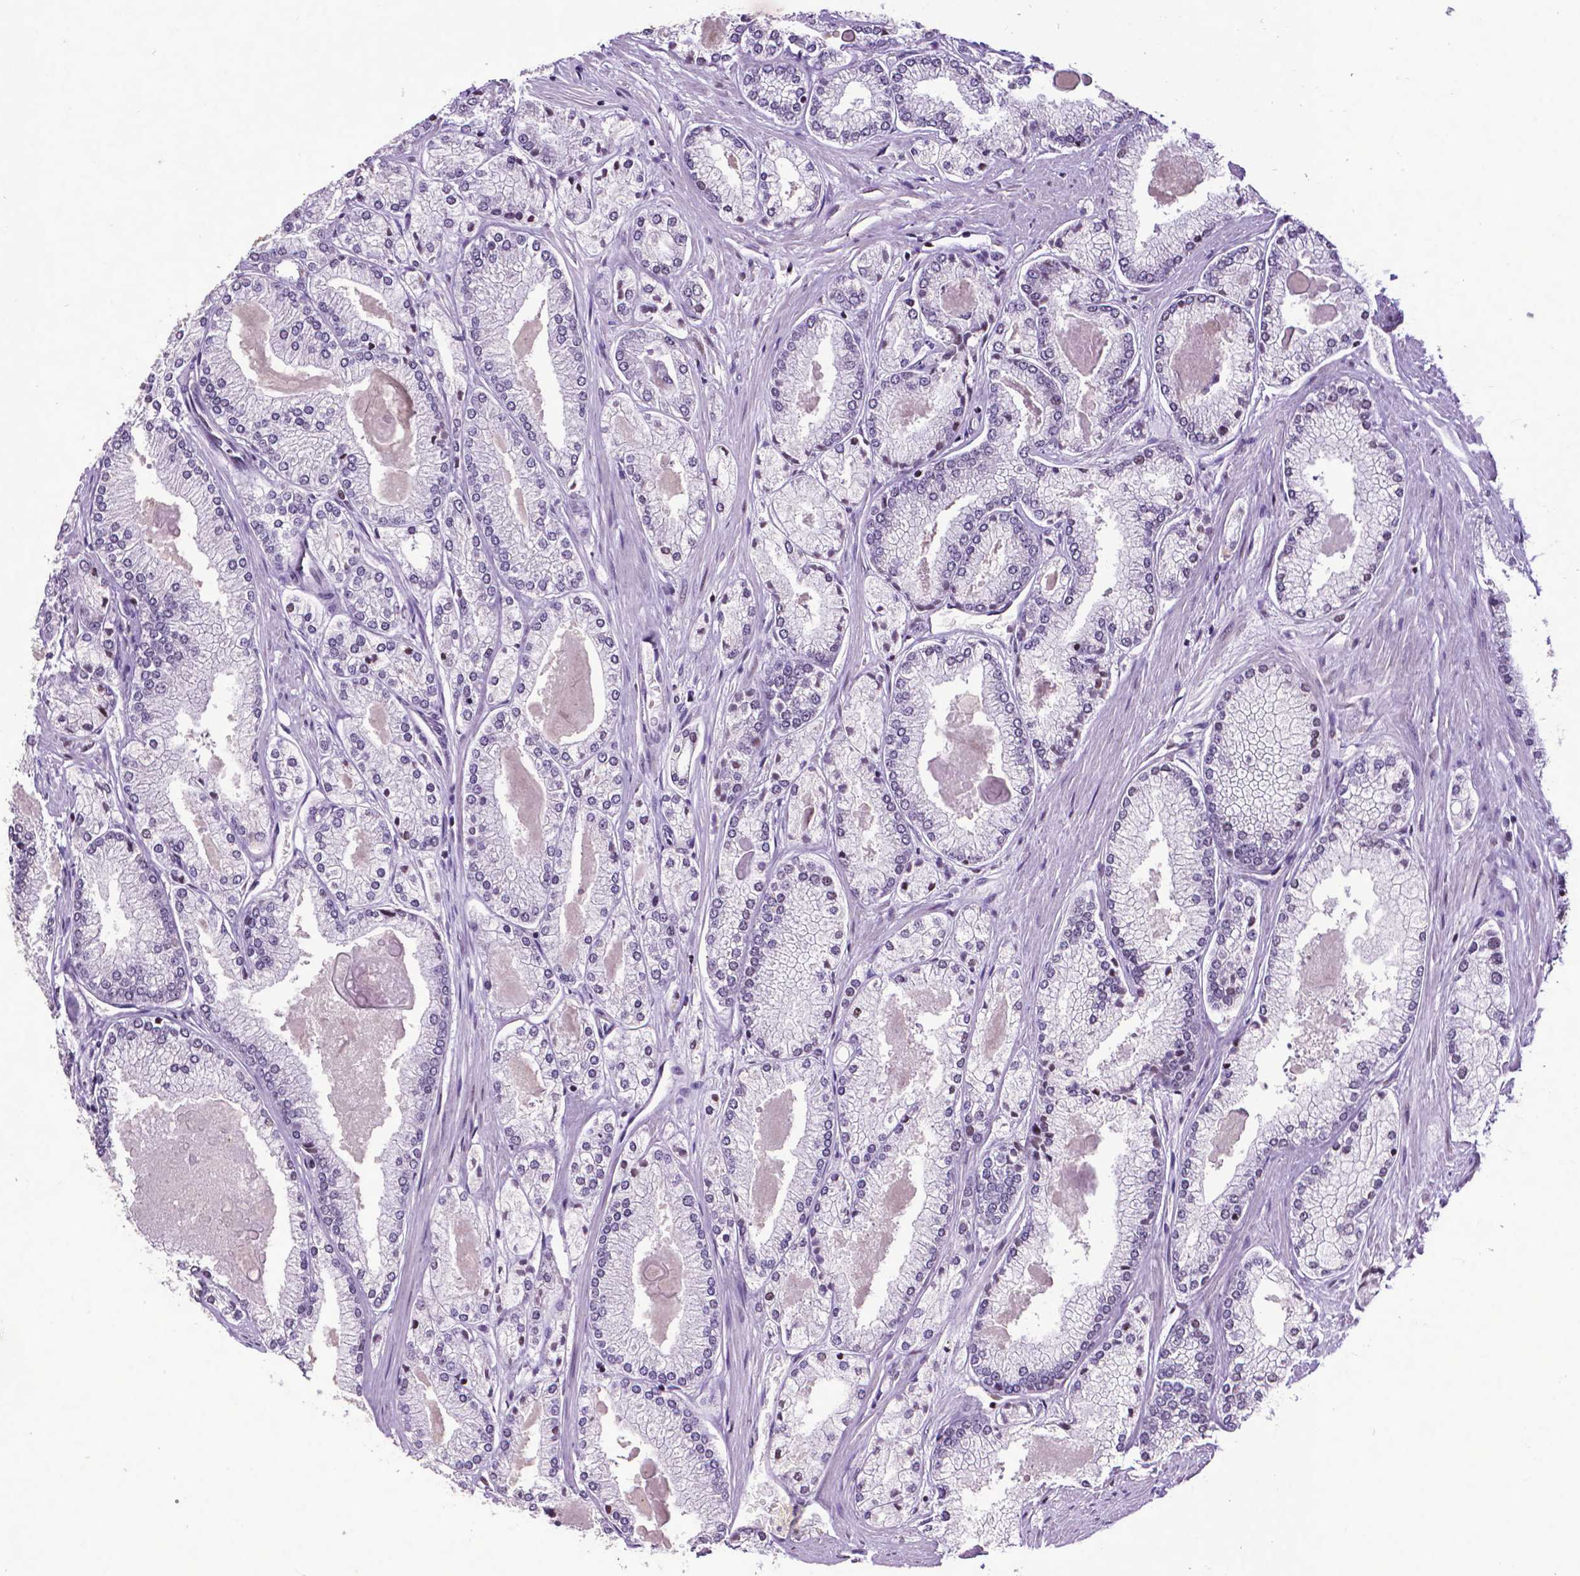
{"staining": {"intensity": "negative", "quantity": "none", "location": "none"}, "tissue": "prostate cancer", "cell_type": "Tumor cells", "image_type": "cancer", "snomed": [{"axis": "morphology", "description": "Adenocarcinoma, High grade"}, {"axis": "topography", "description": "Prostate"}], "caption": "Immunohistochemistry (IHC) micrograph of prostate adenocarcinoma (high-grade) stained for a protein (brown), which demonstrates no staining in tumor cells. Brightfield microscopy of immunohistochemistry (IHC) stained with DAB (brown) and hematoxylin (blue), captured at high magnification.", "gene": "CTCF", "patient": {"sex": "male", "age": 68}}